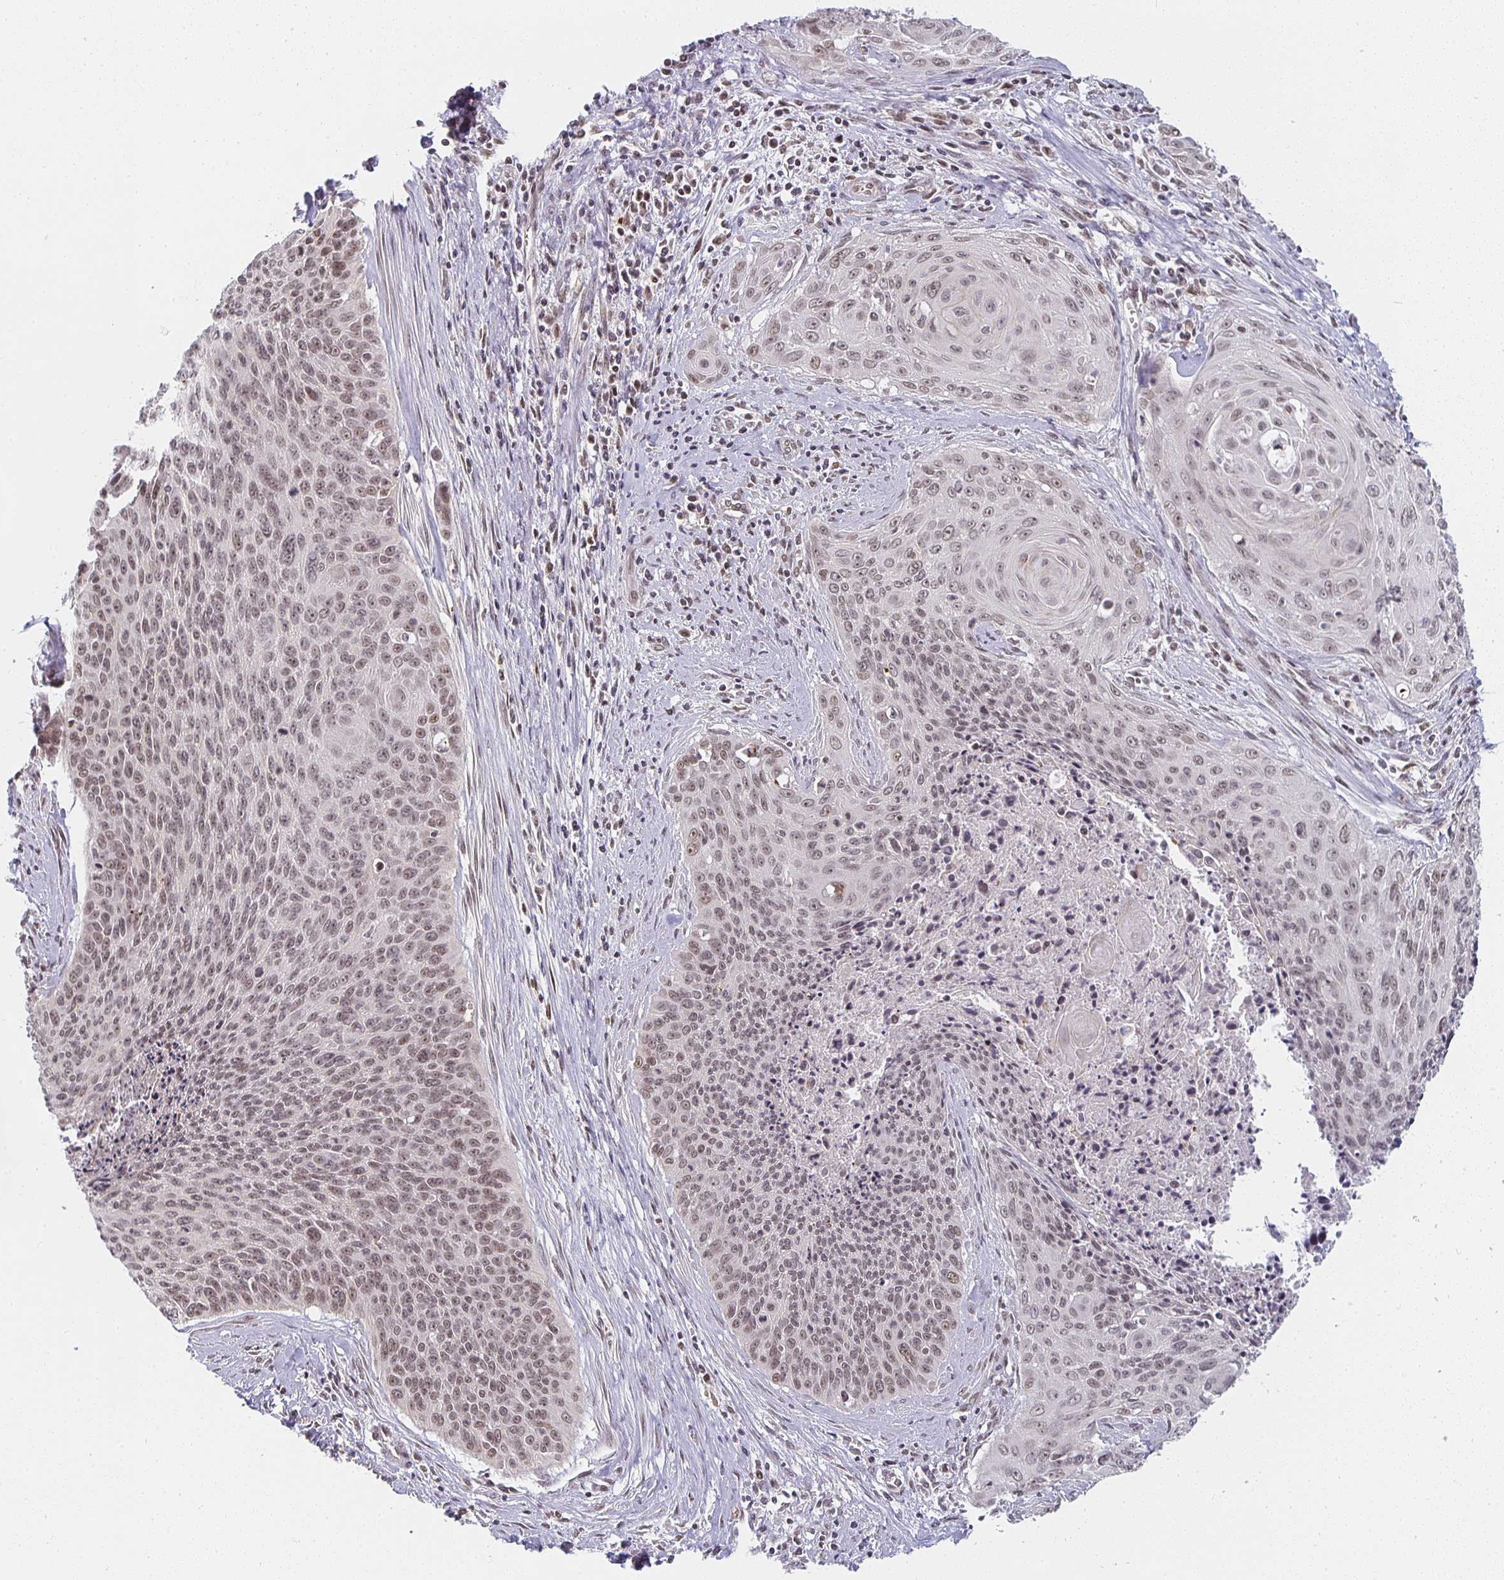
{"staining": {"intensity": "weak", "quantity": ">75%", "location": "nuclear"}, "tissue": "cervical cancer", "cell_type": "Tumor cells", "image_type": "cancer", "snomed": [{"axis": "morphology", "description": "Squamous cell carcinoma, NOS"}, {"axis": "topography", "description": "Cervix"}], "caption": "Cervical cancer (squamous cell carcinoma) tissue displays weak nuclear staining in approximately >75% of tumor cells", "gene": "SMARCA2", "patient": {"sex": "female", "age": 55}}